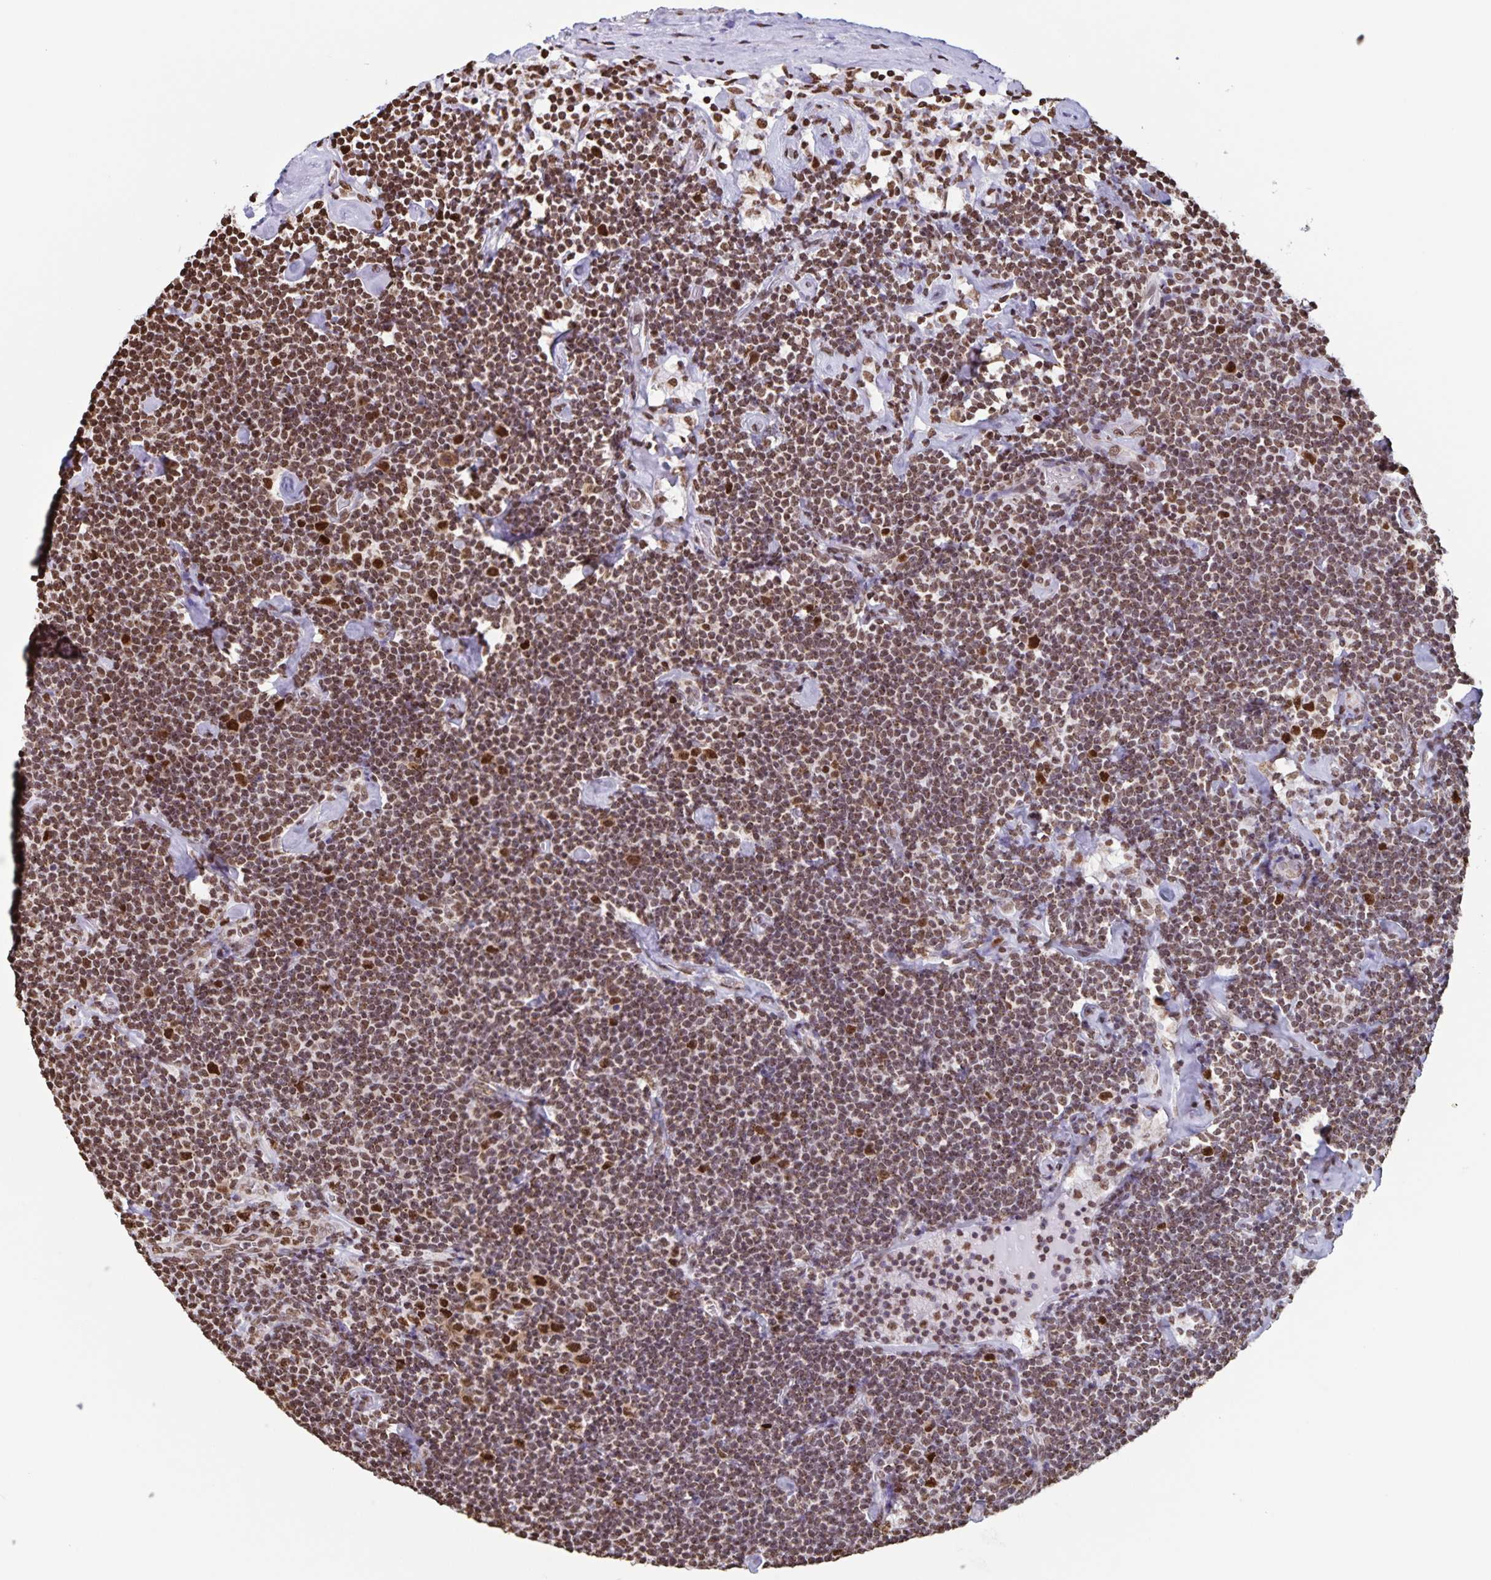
{"staining": {"intensity": "moderate", "quantity": ">75%", "location": "nuclear"}, "tissue": "lymphoma", "cell_type": "Tumor cells", "image_type": "cancer", "snomed": [{"axis": "morphology", "description": "Malignant lymphoma, non-Hodgkin's type, Low grade"}, {"axis": "topography", "description": "Lymph node"}], "caption": "Malignant lymphoma, non-Hodgkin's type (low-grade) stained with a brown dye shows moderate nuclear positive staining in approximately >75% of tumor cells.", "gene": "DUT", "patient": {"sex": "male", "age": 81}}